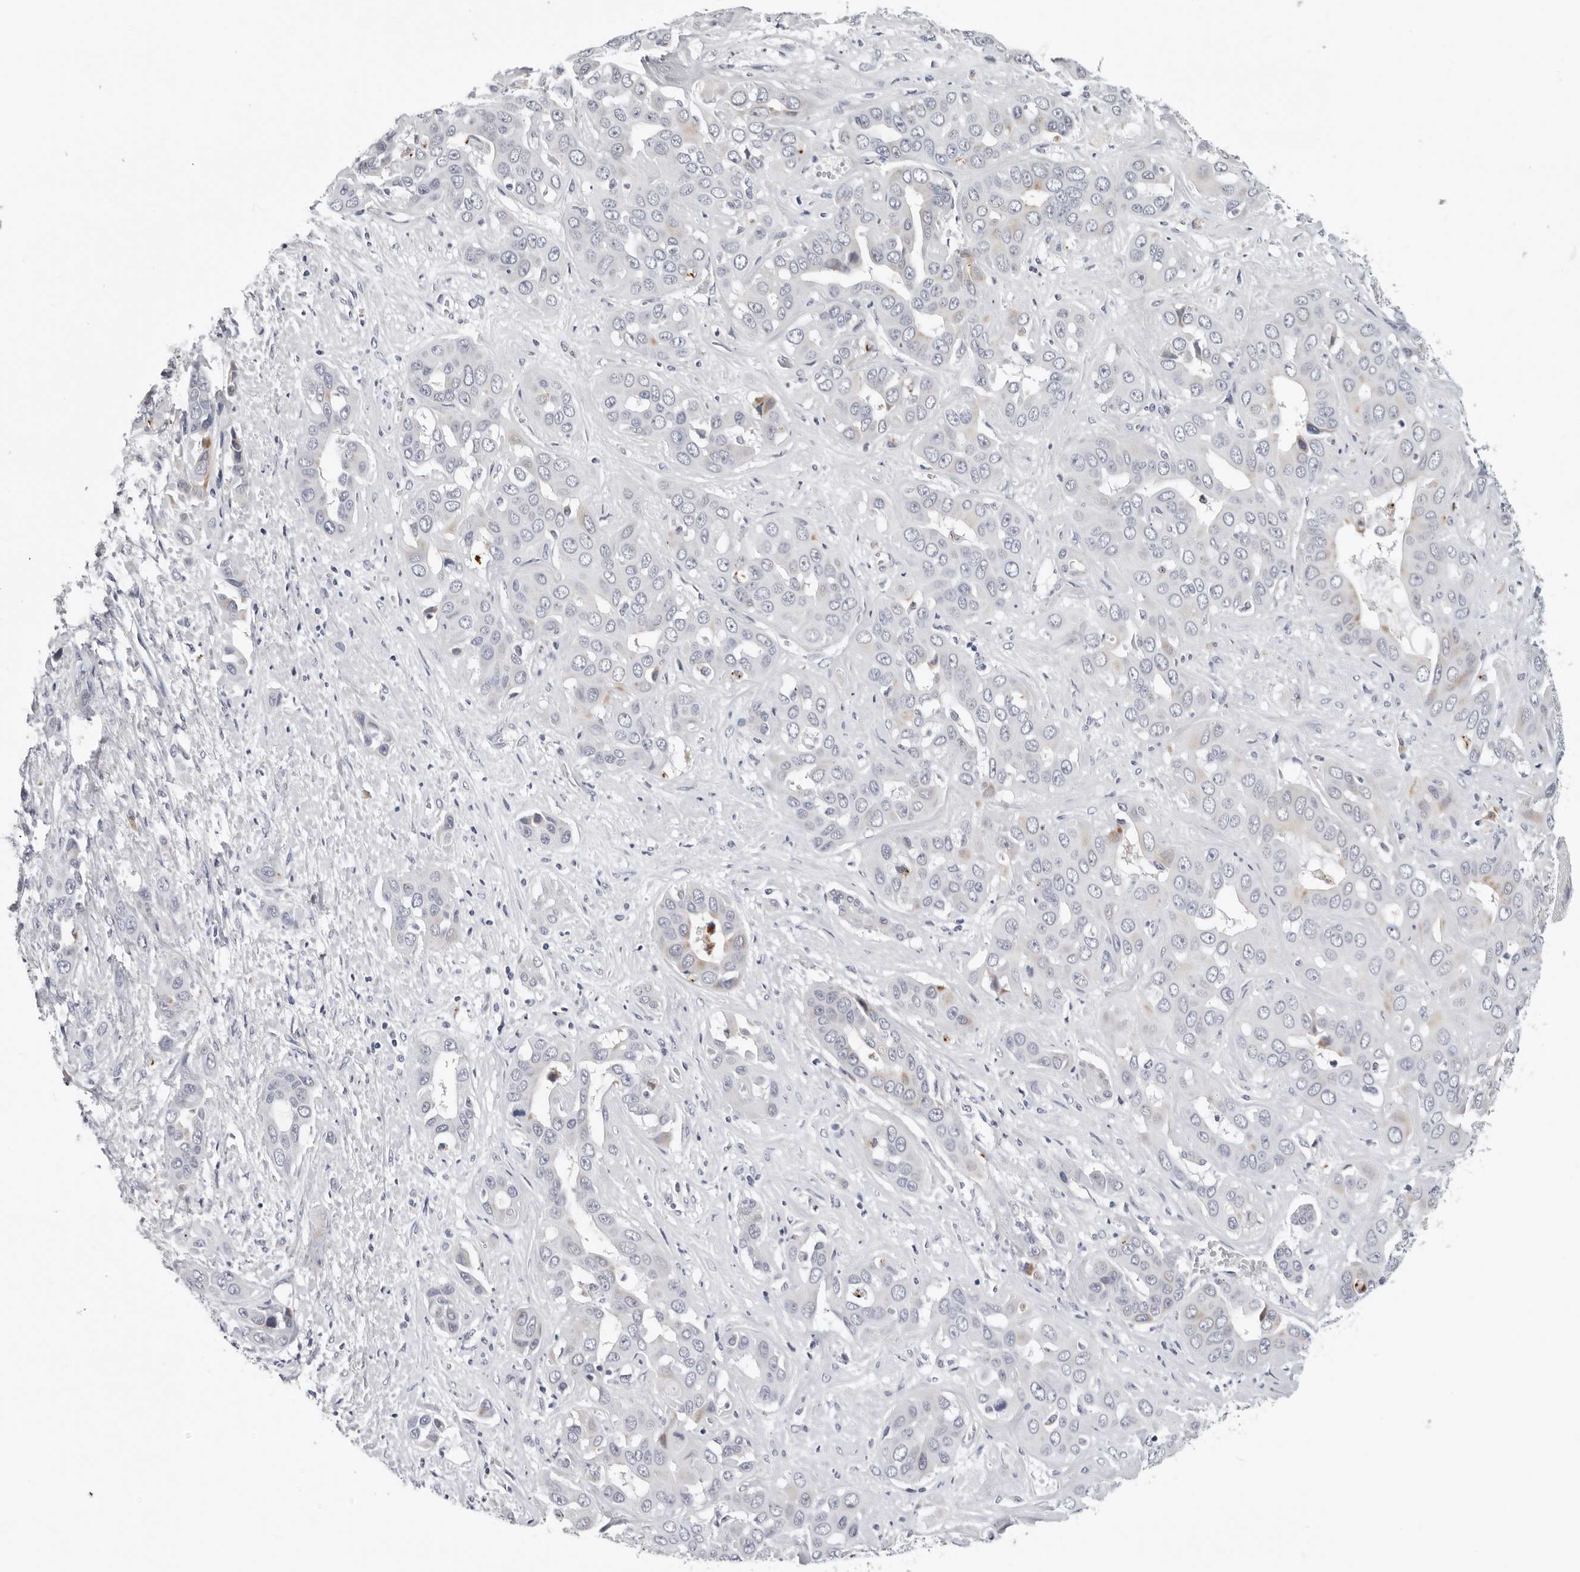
{"staining": {"intensity": "moderate", "quantity": "<25%", "location": "cytoplasmic/membranous"}, "tissue": "liver cancer", "cell_type": "Tumor cells", "image_type": "cancer", "snomed": [{"axis": "morphology", "description": "Cholangiocarcinoma"}, {"axis": "topography", "description": "Liver"}], "caption": "Liver cancer (cholangiocarcinoma) stained with a brown dye displays moderate cytoplasmic/membranous positive positivity in approximately <25% of tumor cells.", "gene": "ZNF502", "patient": {"sex": "female", "age": 52}}